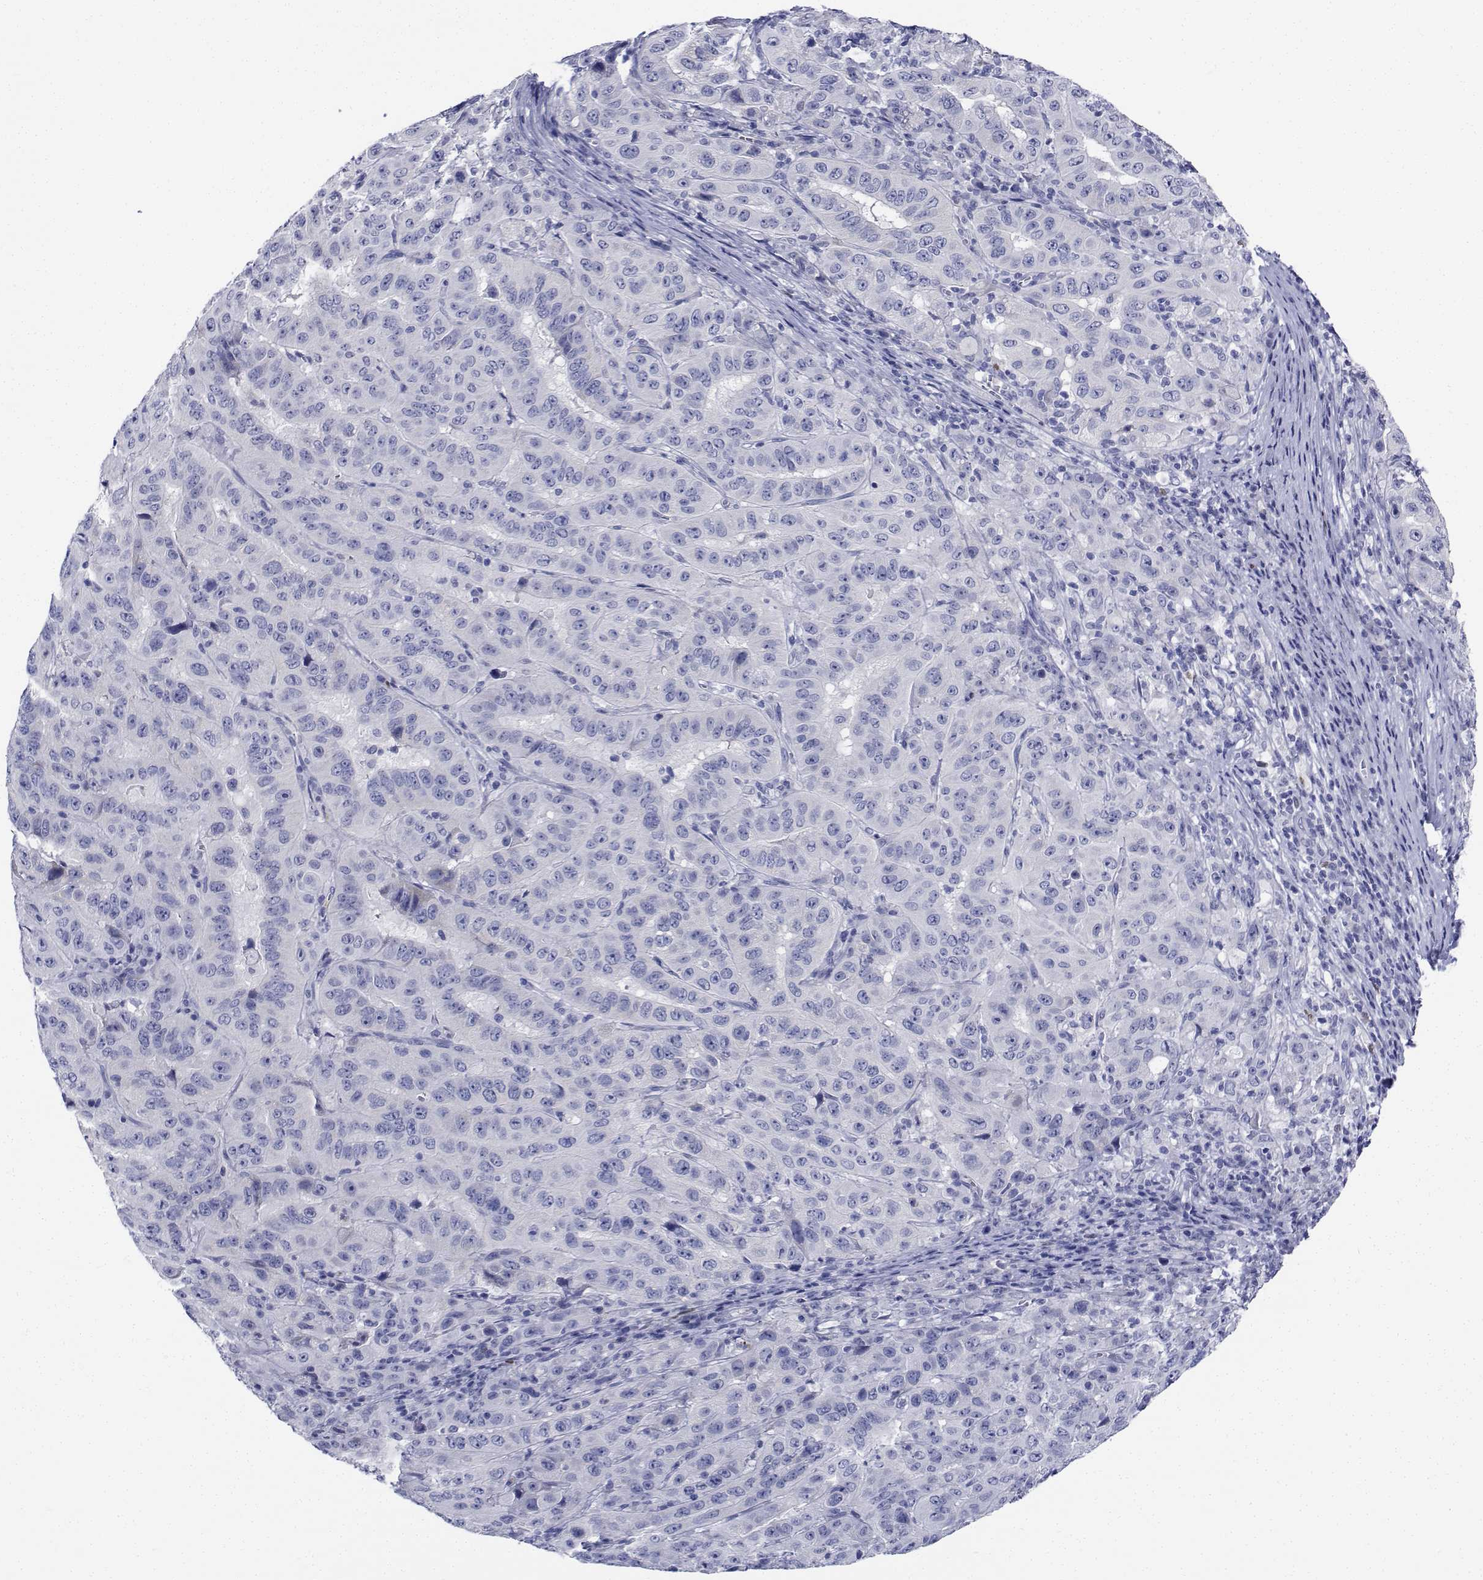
{"staining": {"intensity": "negative", "quantity": "none", "location": "none"}, "tissue": "pancreatic cancer", "cell_type": "Tumor cells", "image_type": "cancer", "snomed": [{"axis": "morphology", "description": "Adenocarcinoma, NOS"}, {"axis": "topography", "description": "Pancreas"}], "caption": "Micrograph shows no protein staining in tumor cells of pancreatic cancer (adenocarcinoma) tissue.", "gene": "PLXNA4", "patient": {"sex": "male", "age": 63}}